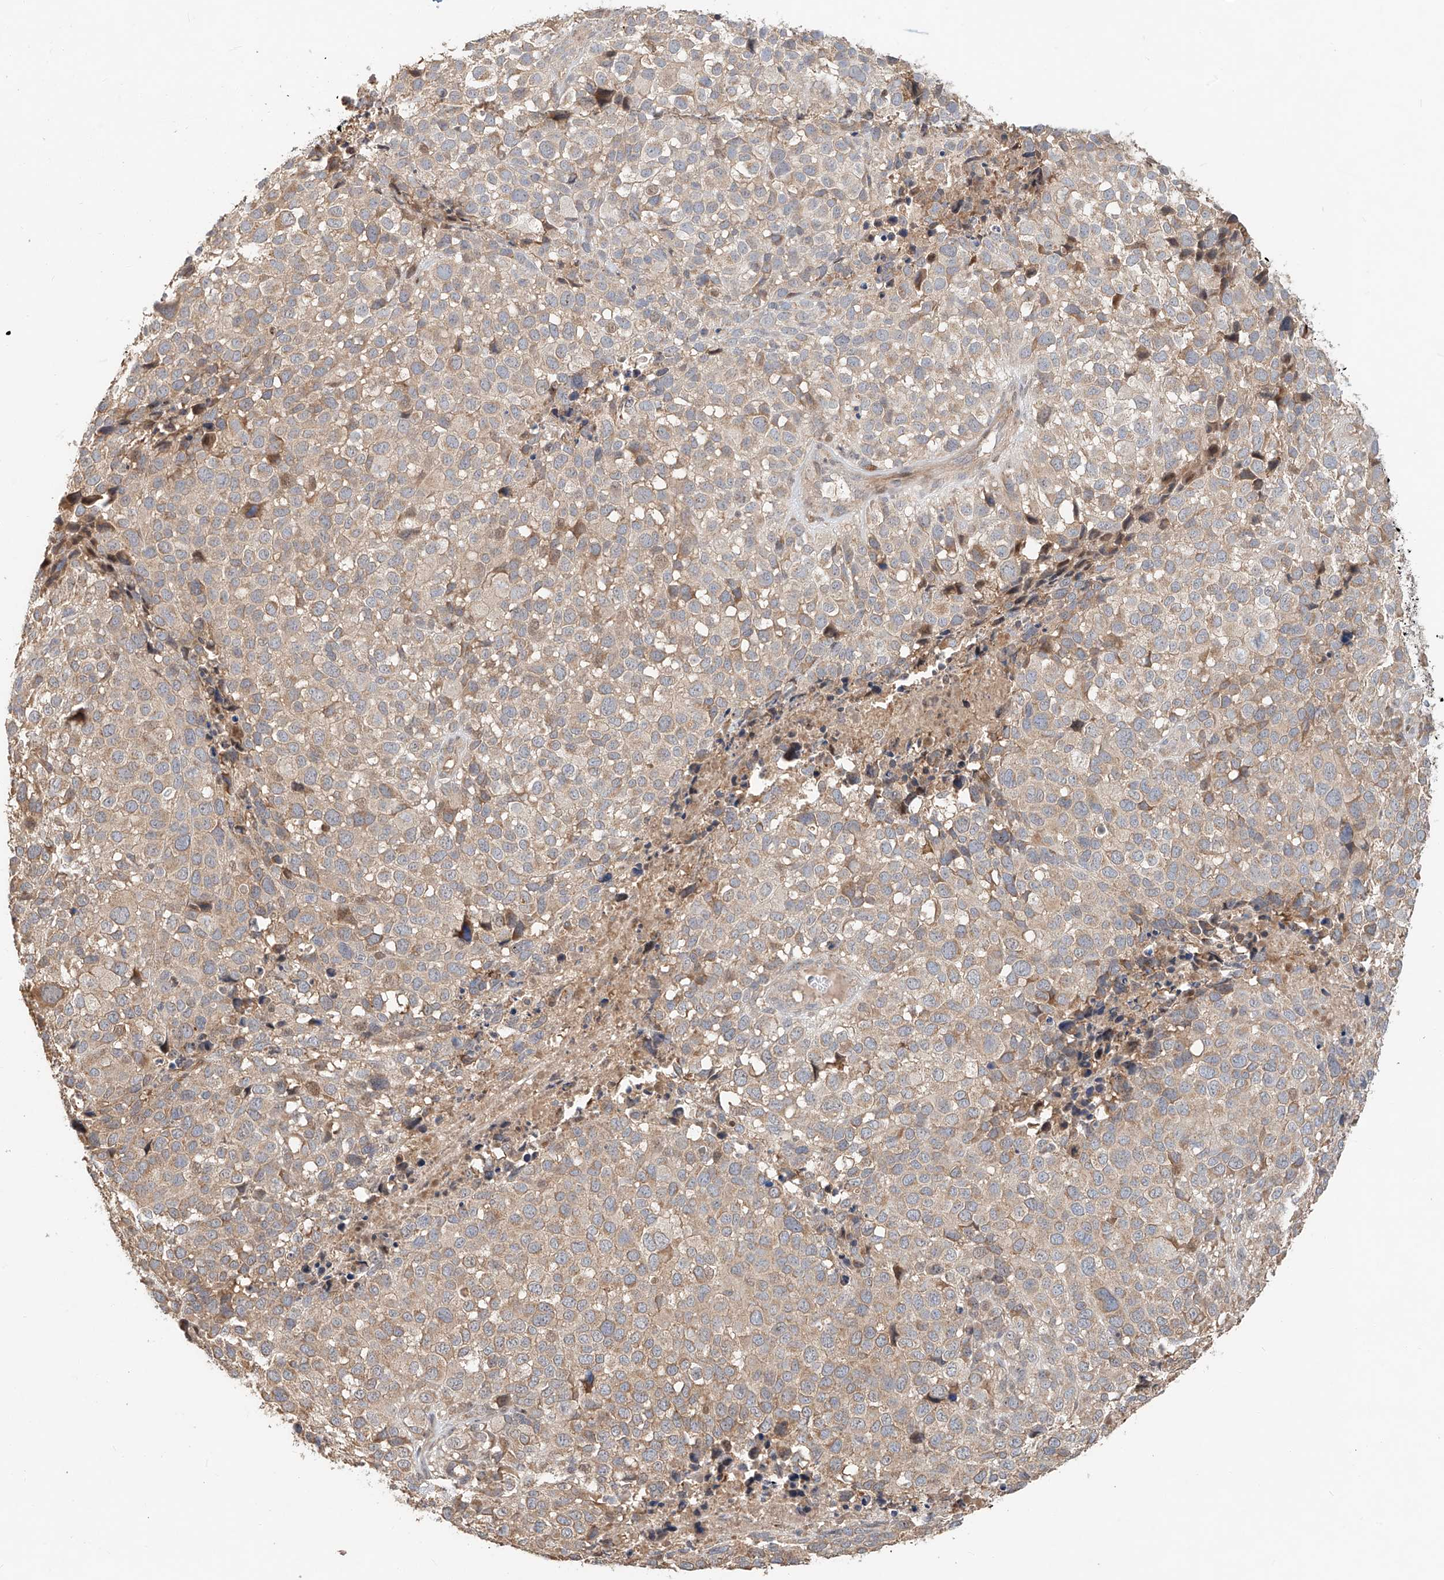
{"staining": {"intensity": "weak", "quantity": "25%-75%", "location": "cytoplasmic/membranous"}, "tissue": "melanoma", "cell_type": "Tumor cells", "image_type": "cancer", "snomed": [{"axis": "morphology", "description": "Malignant melanoma, NOS"}, {"axis": "topography", "description": "Skin of trunk"}], "caption": "This is a micrograph of immunohistochemistry staining of melanoma, which shows weak positivity in the cytoplasmic/membranous of tumor cells.", "gene": "TMEM61", "patient": {"sex": "male", "age": 71}}